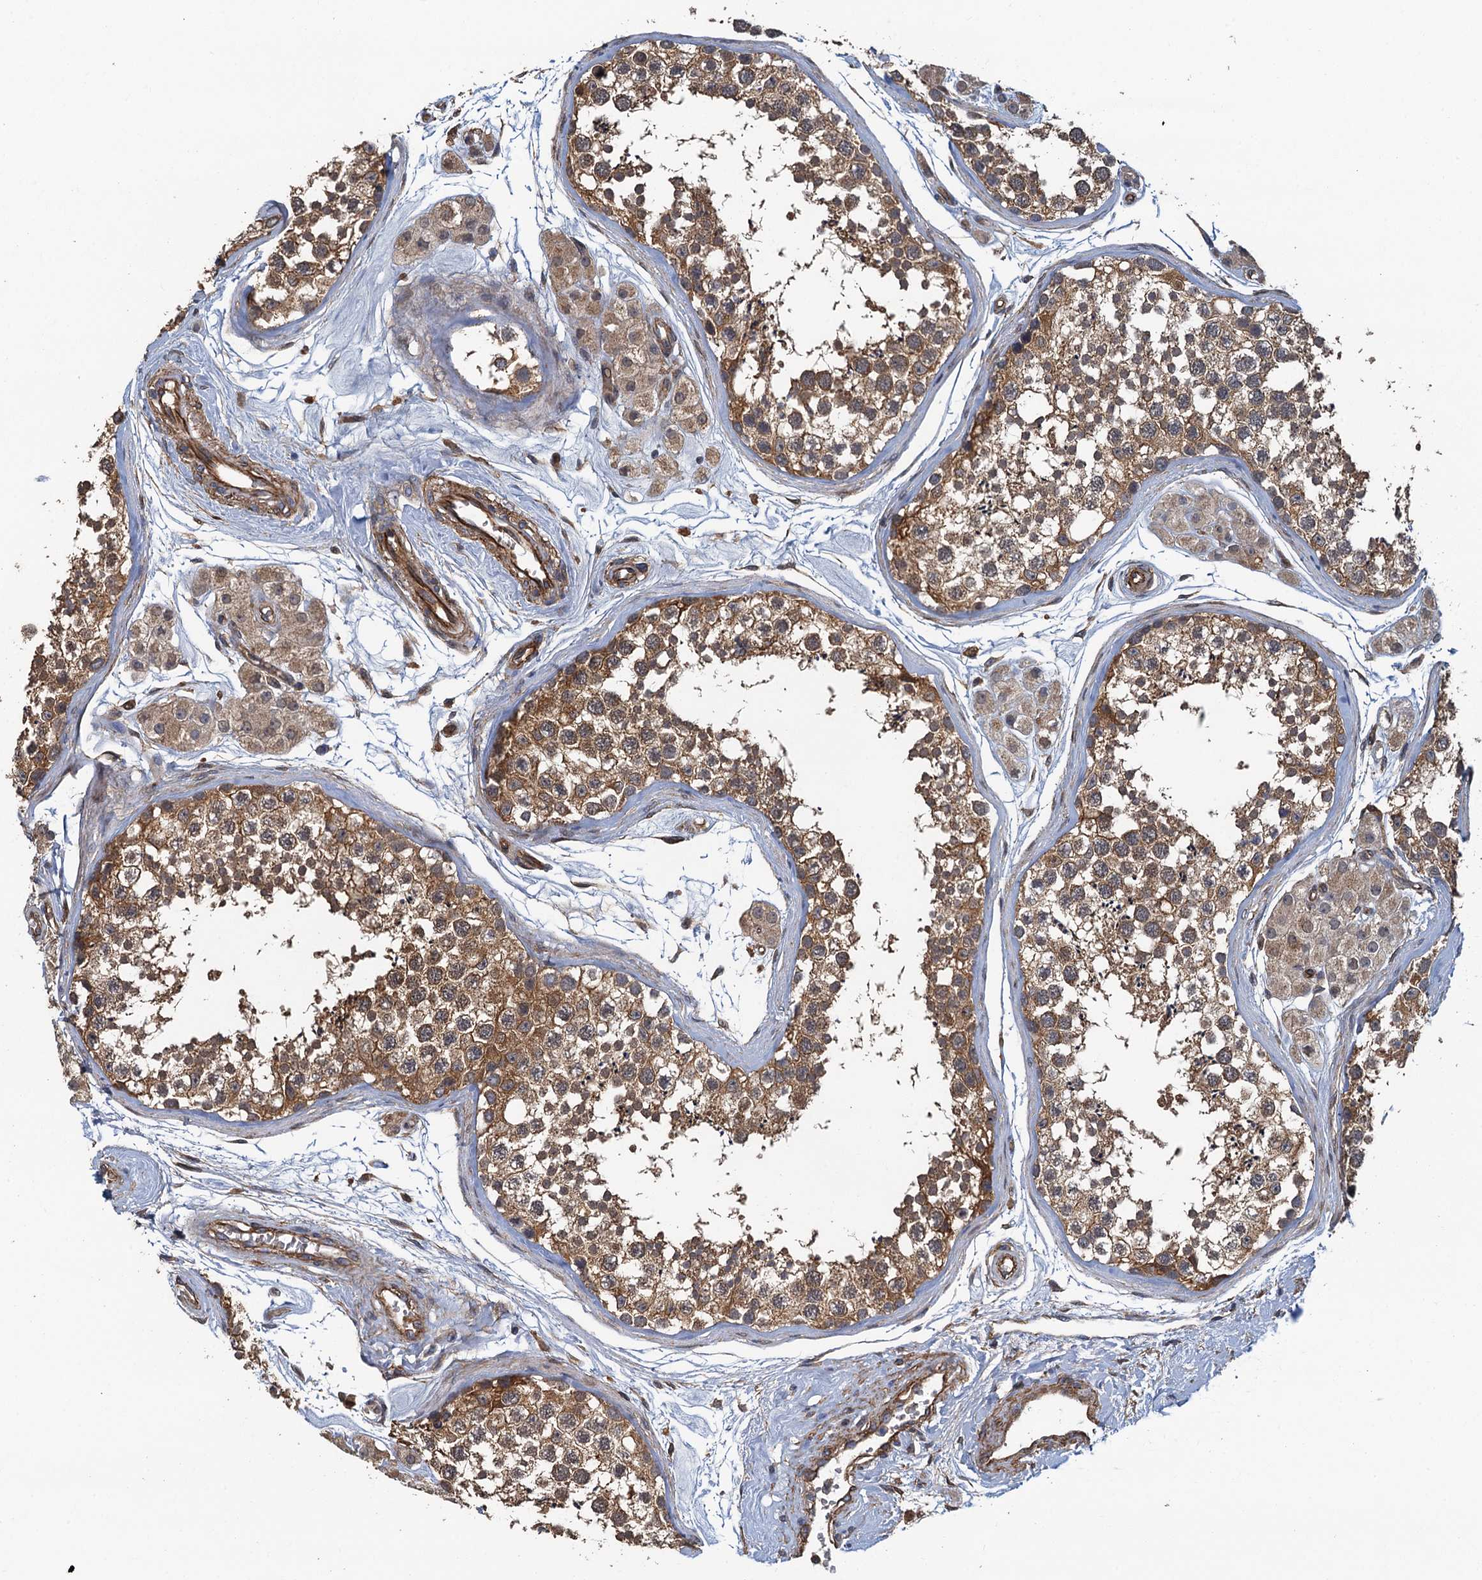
{"staining": {"intensity": "moderate", "quantity": ">75%", "location": "cytoplasmic/membranous"}, "tissue": "testis", "cell_type": "Cells in seminiferous ducts", "image_type": "normal", "snomed": [{"axis": "morphology", "description": "Normal tissue, NOS"}, {"axis": "topography", "description": "Testis"}], "caption": "Normal testis reveals moderate cytoplasmic/membranous staining in about >75% of cells in seminiferous ducts, visualized by immunohistochemistry. Immunohistochemistry (ihc) stains the protein in brown and the nuclei are stained blue.", "gene": "RSAD2", "patient": {"sex": "male", "age": 56}}